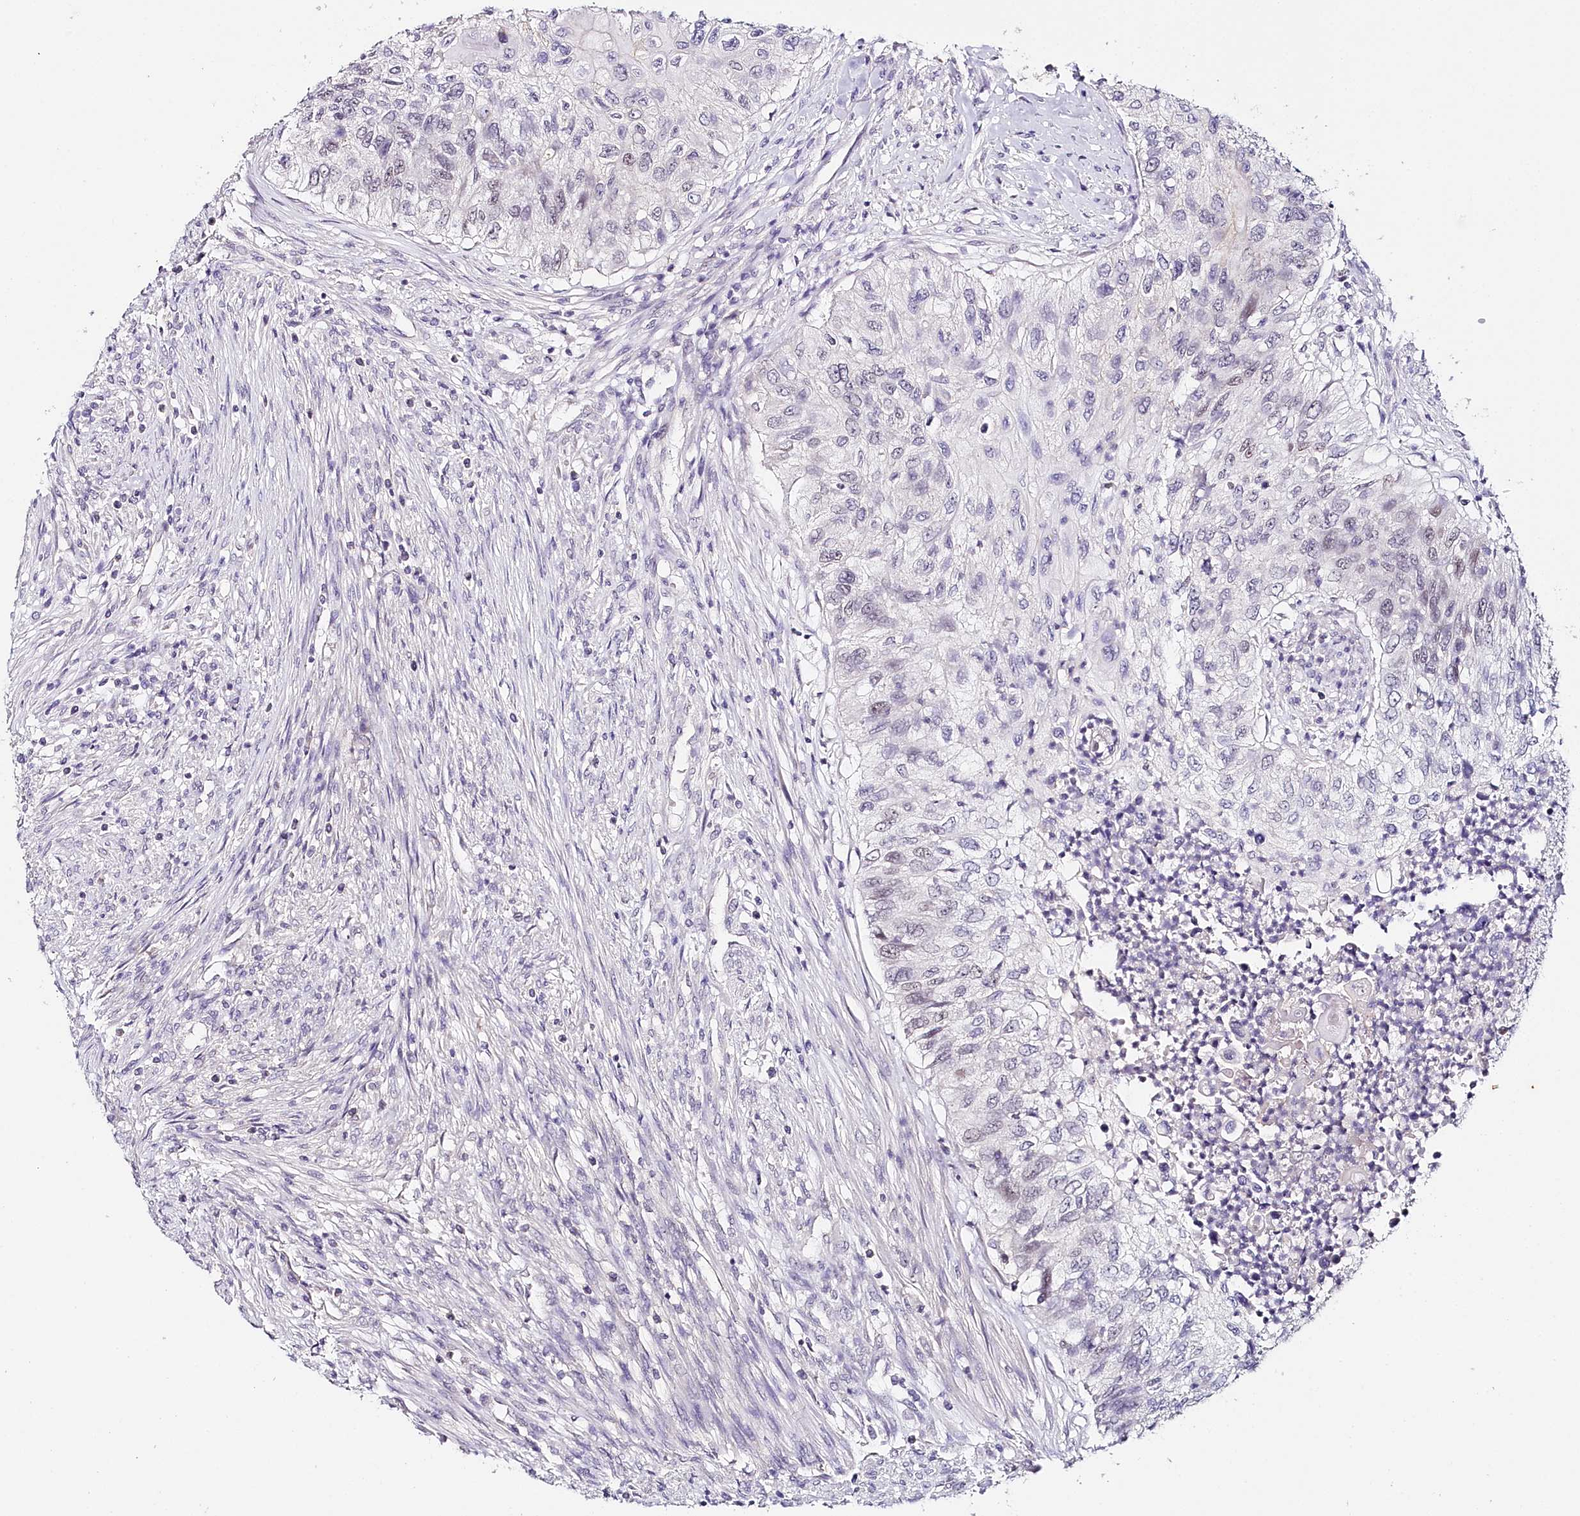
{"staining": {"intensity": "negative", "quantity": "none", "location": "none"}, "tissue": "urothelial cancer", "cell_type": "Tumor cells", "image_type": "cancer", "snomed": [{"axis": "morphology", "description": "Urothelial carcinoma, High grade"}, {"axis": "topography", "description": "Urinary bladder"}], "caption": "Immunohistochemistry (IHC) of human urothelial carcinoma (high-grade) shows no staining in tumor cells.", "gene": "TP53", "patient": {"sex": "female", "age": 60}}